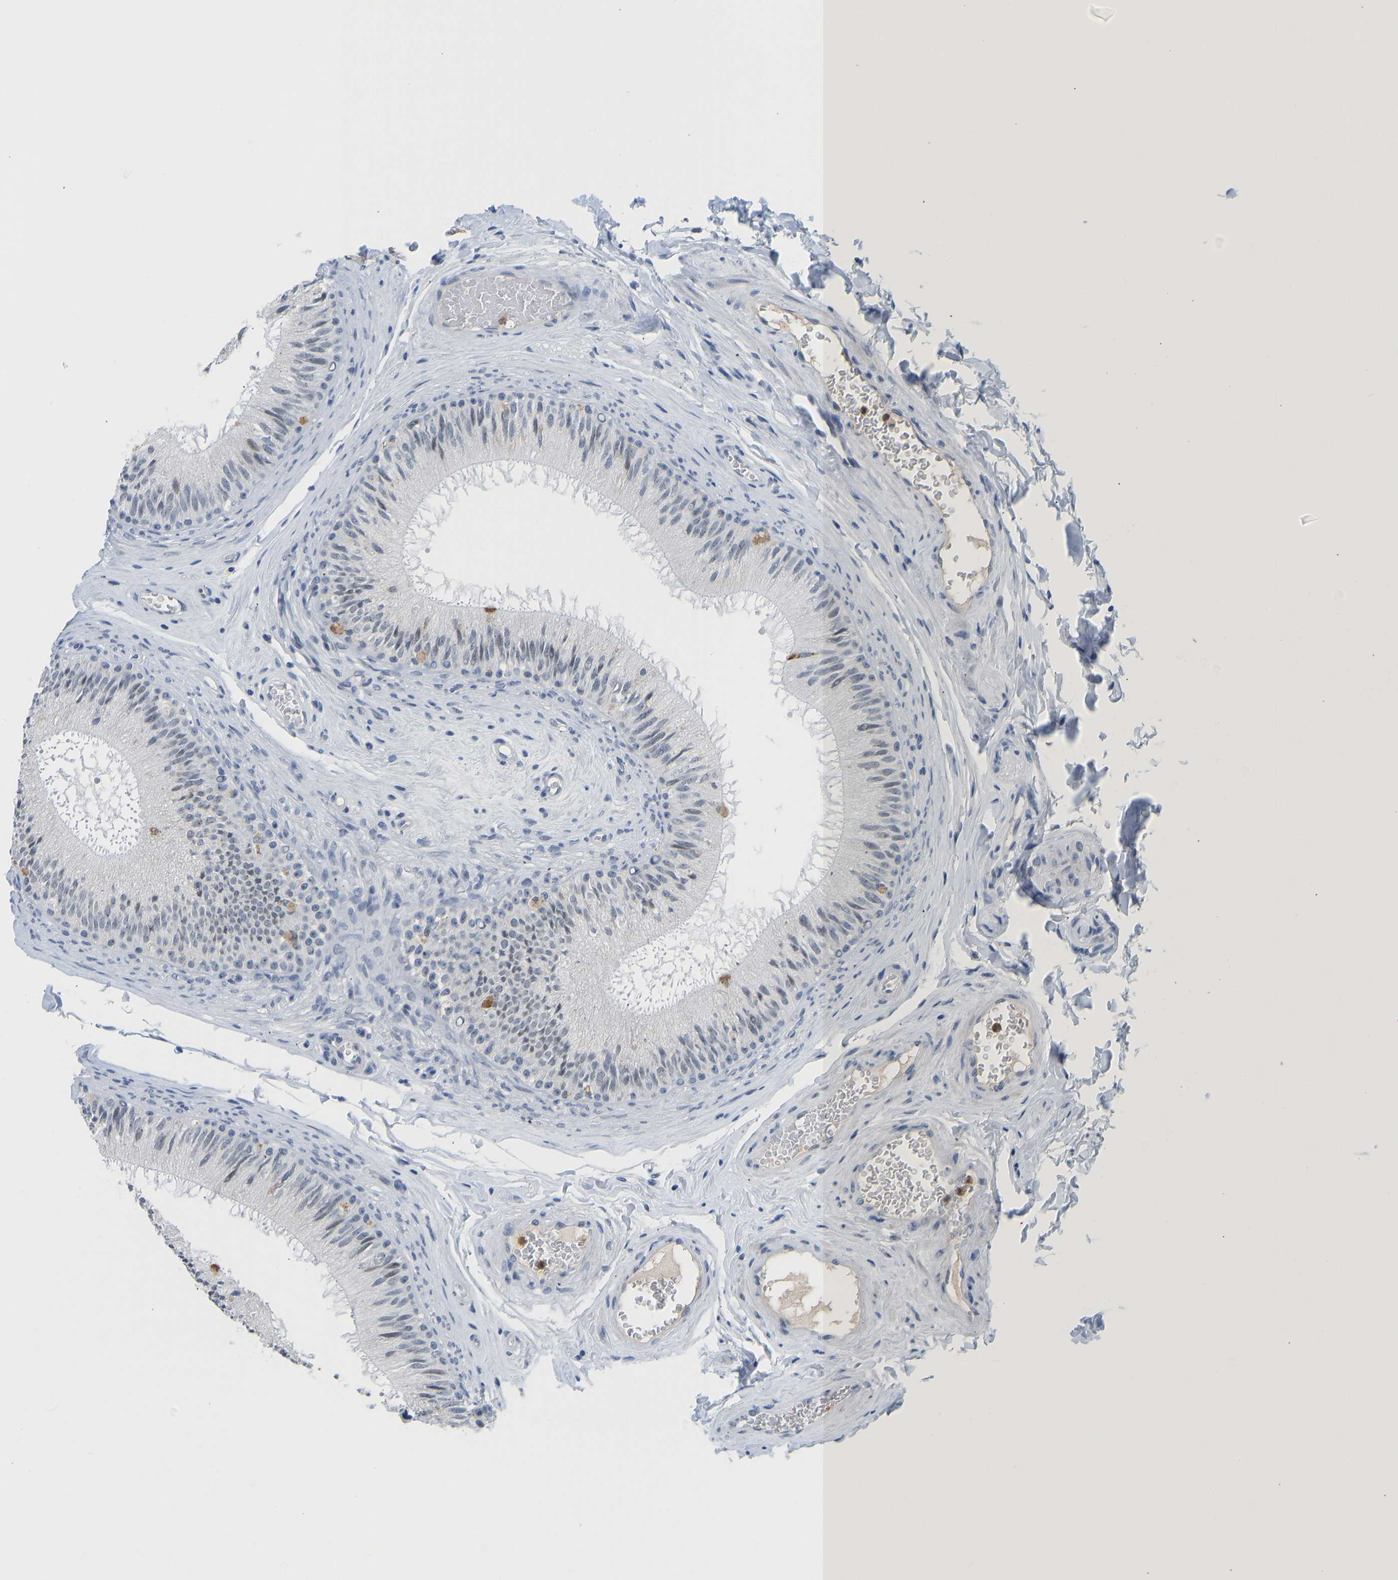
{"staining": {"intensity": "negative", "quantity": "none", "location": "none"}, "tissue": "epididymis", "cell_type": "Glandular cells", "image_type": "normal", "snomed": [{"axis": "morphology", "description": "Normal tissue, NOS"}, {"axis": "topography", "description": "Testis"}, {"axis": "topography", "description": "Epididymis"}], "caption": "High magnification brightfield microscopy of unremarkable epididymis stained with DAB (brown) and counterstained with hematoxylin (blue): glandular cells show no significant staining.", "gene": "TXNDC2", "patient": {"sex": "male", "age": 36}}